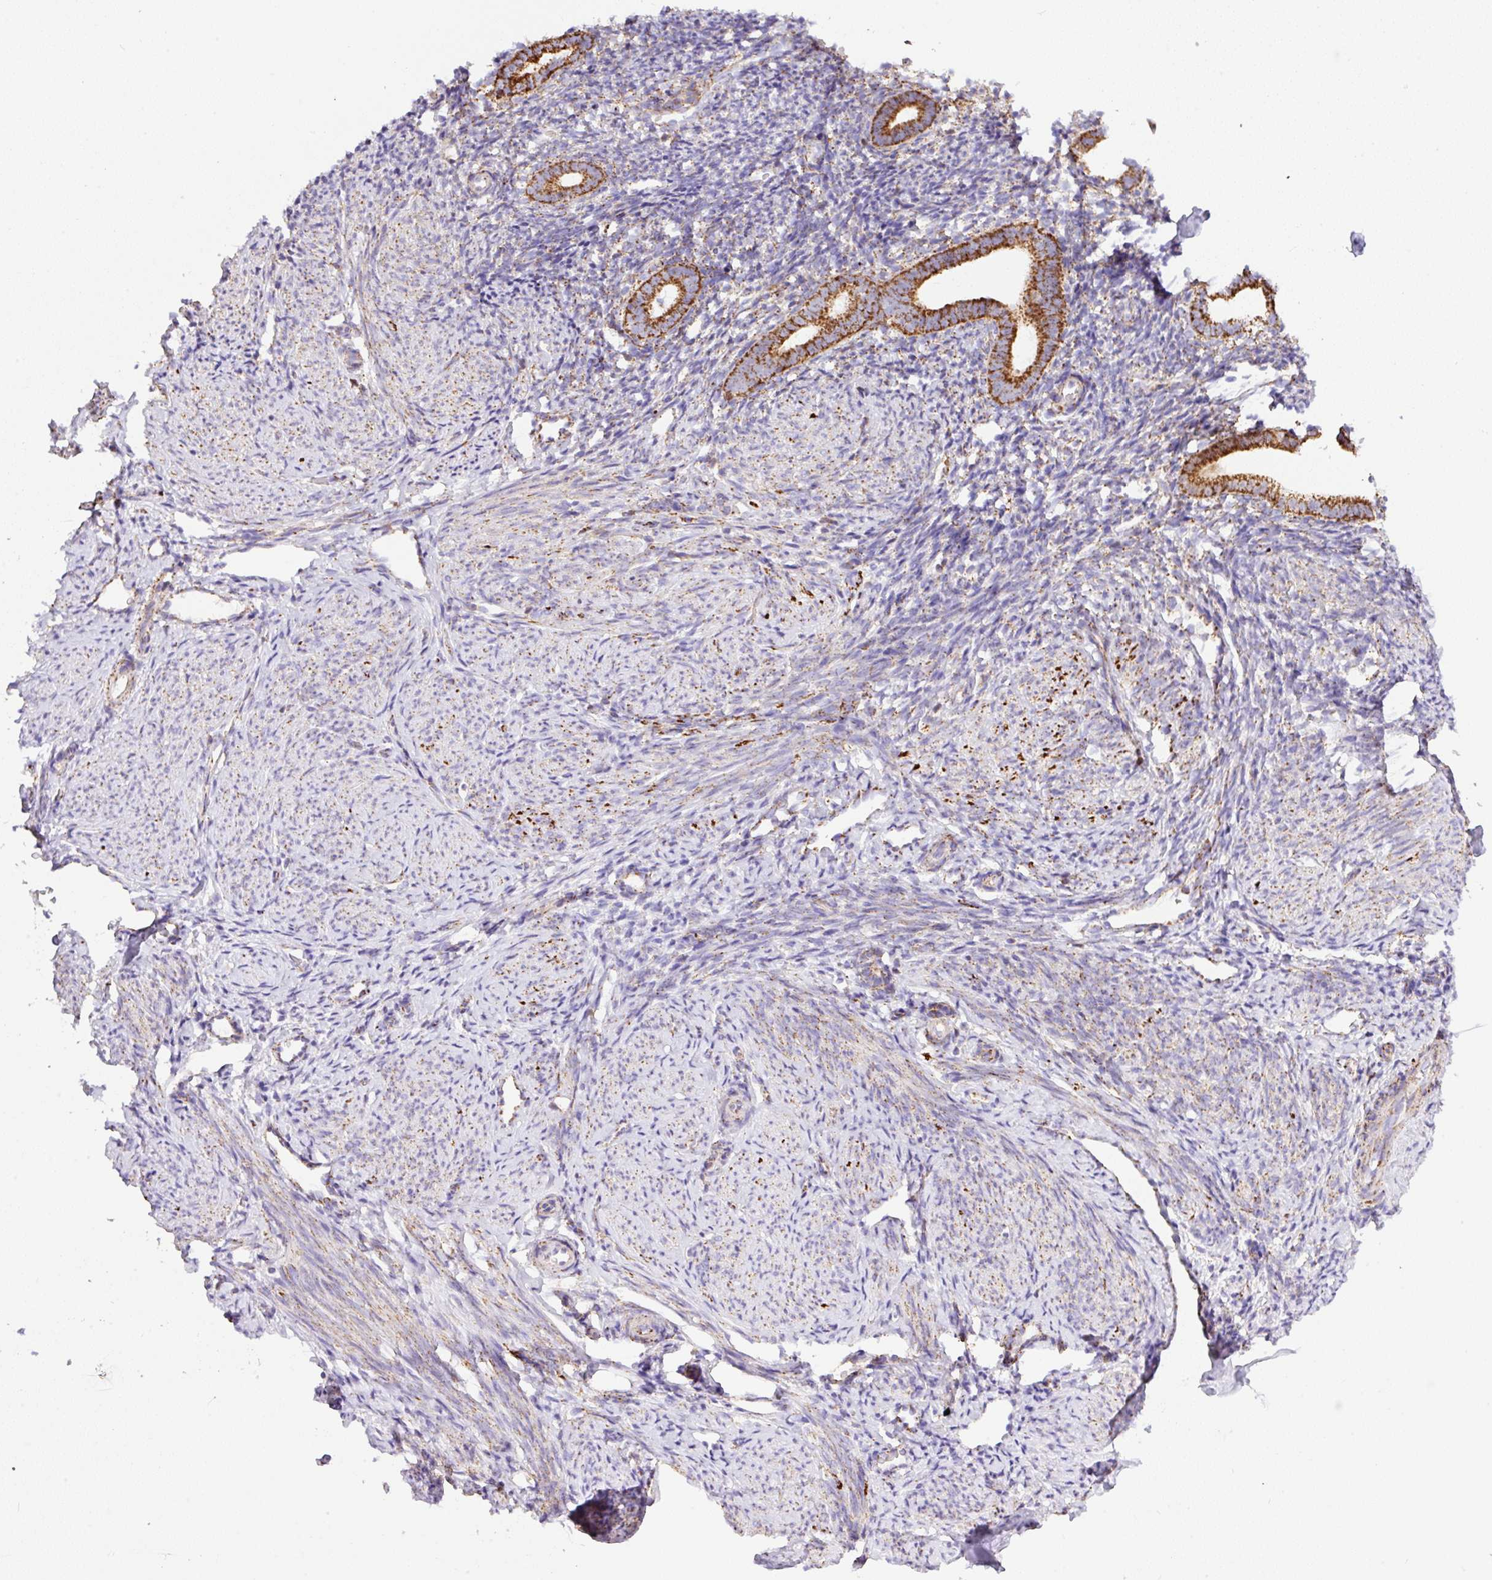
{"staining": {"intensity": "negative", "quantity": "none", "location": "none"}, "tissue": "endometrium", "cell_type": "Cells in endometrial stroma", "image_type": "normal", "snomed": [{"axis": "morphology", "description": "Normal tissue, NOS"}, {"axis": "topography", "description": "Endometrium"}], "caption": "This micrograph is of unremarkable endometrium stained with immunohistochemistry (IHC) to label a protein in brown with the nuclei are counter-stained blue. There is no expression in cells in endometrial stroma.", "gene": "NF1", "patient": {"sex": "female", "age": 39}}